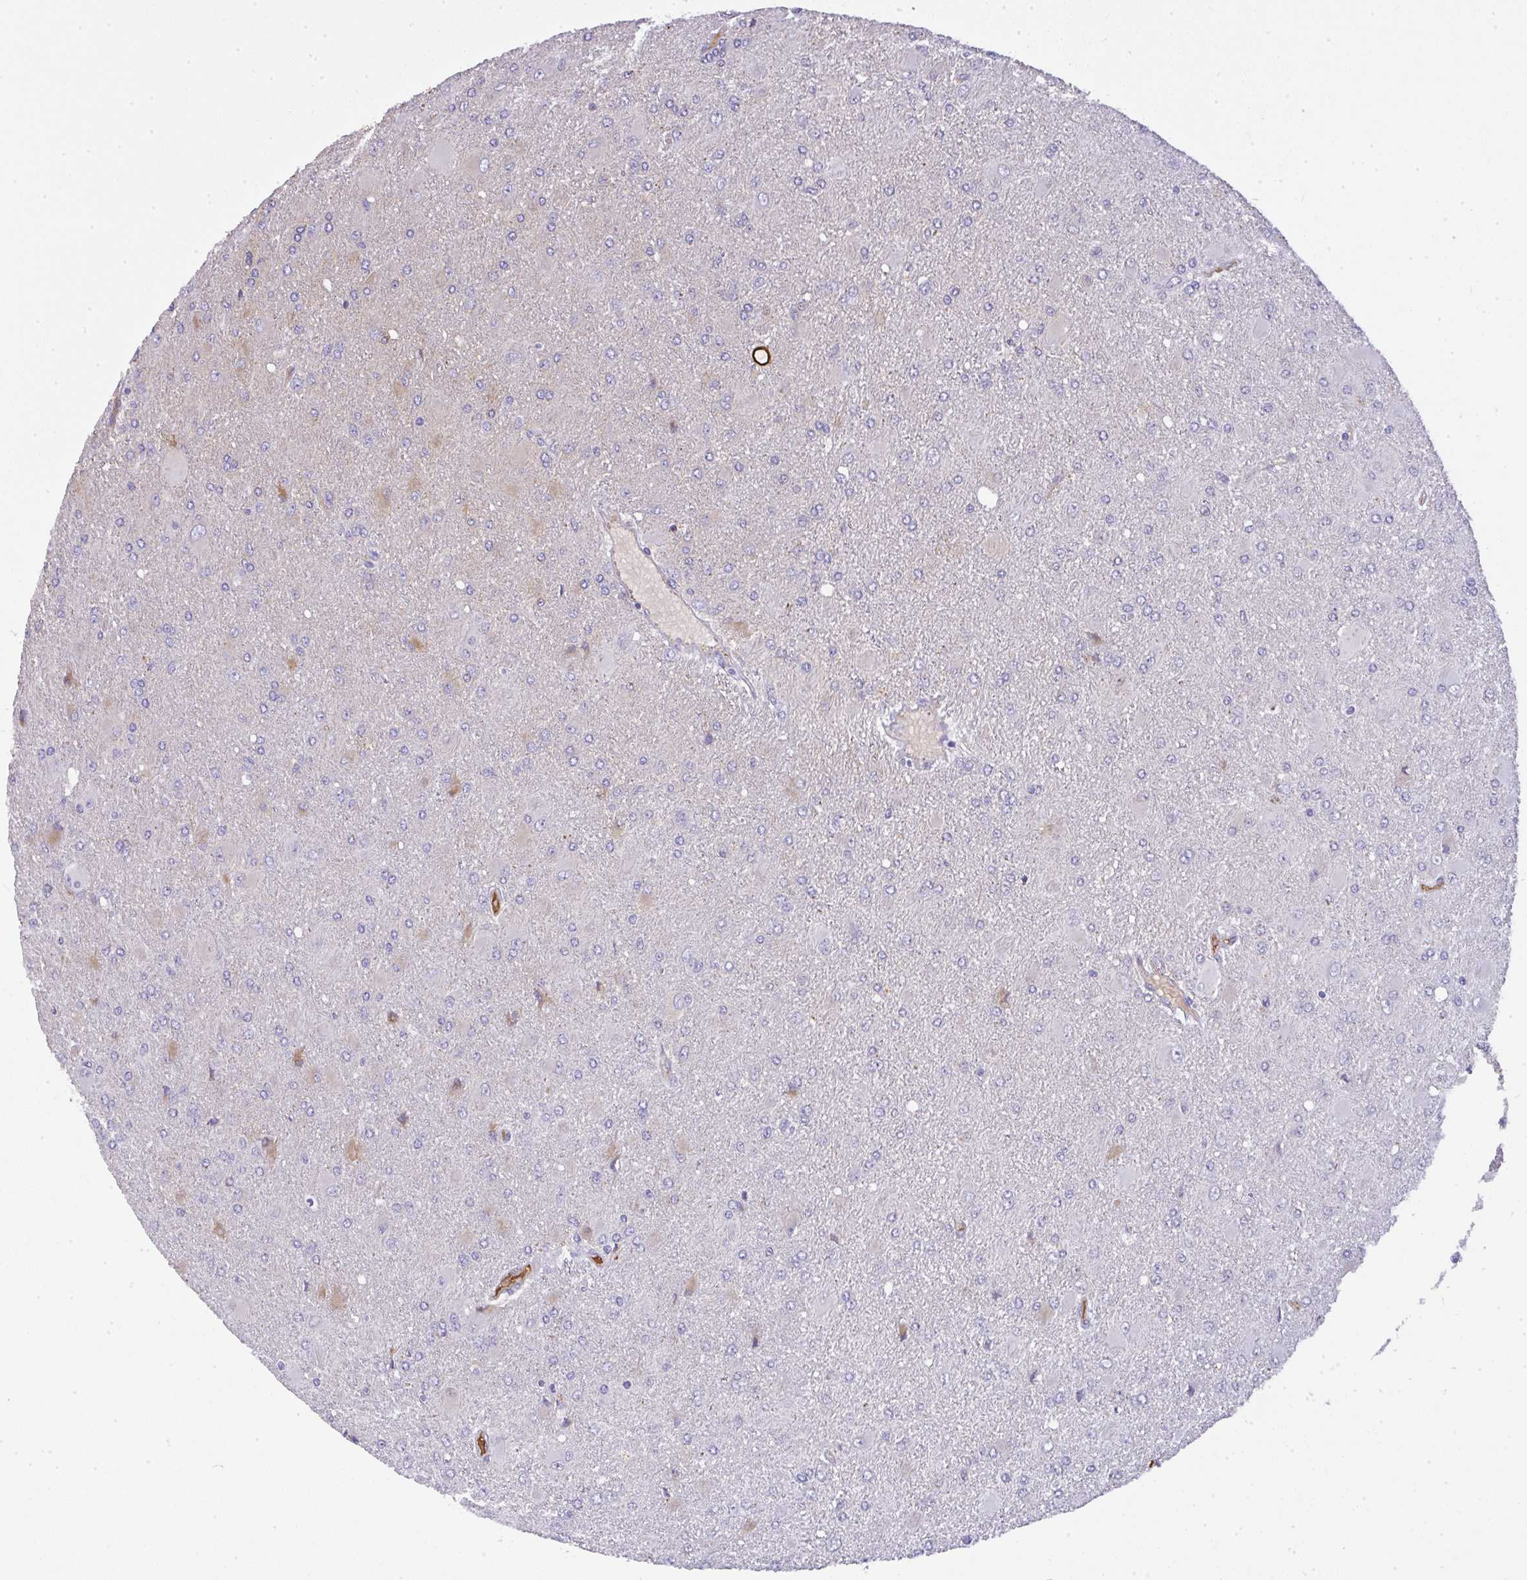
{"staining": {"intensity": "negative", "quantity": "none", "location": "none"}, "tissue": "glioma", "cell_type": "Tumor cells", "image_type": "cancer", "snomed": [{"axis": "morphology", "description": "Glioma, malignant, High grade"}, {"axis": "topography", "description": "Brain"}], "caption": "Tumor cells are negative for brown protein staining in malignant glioma (high-grade). (Stains: DAB IHC with hematoxylin counter stain, Microscopy: brightfield microscopy at high magnification).", "gene": "SMYD5", "patient": {"sex": "male", "age": 67}}